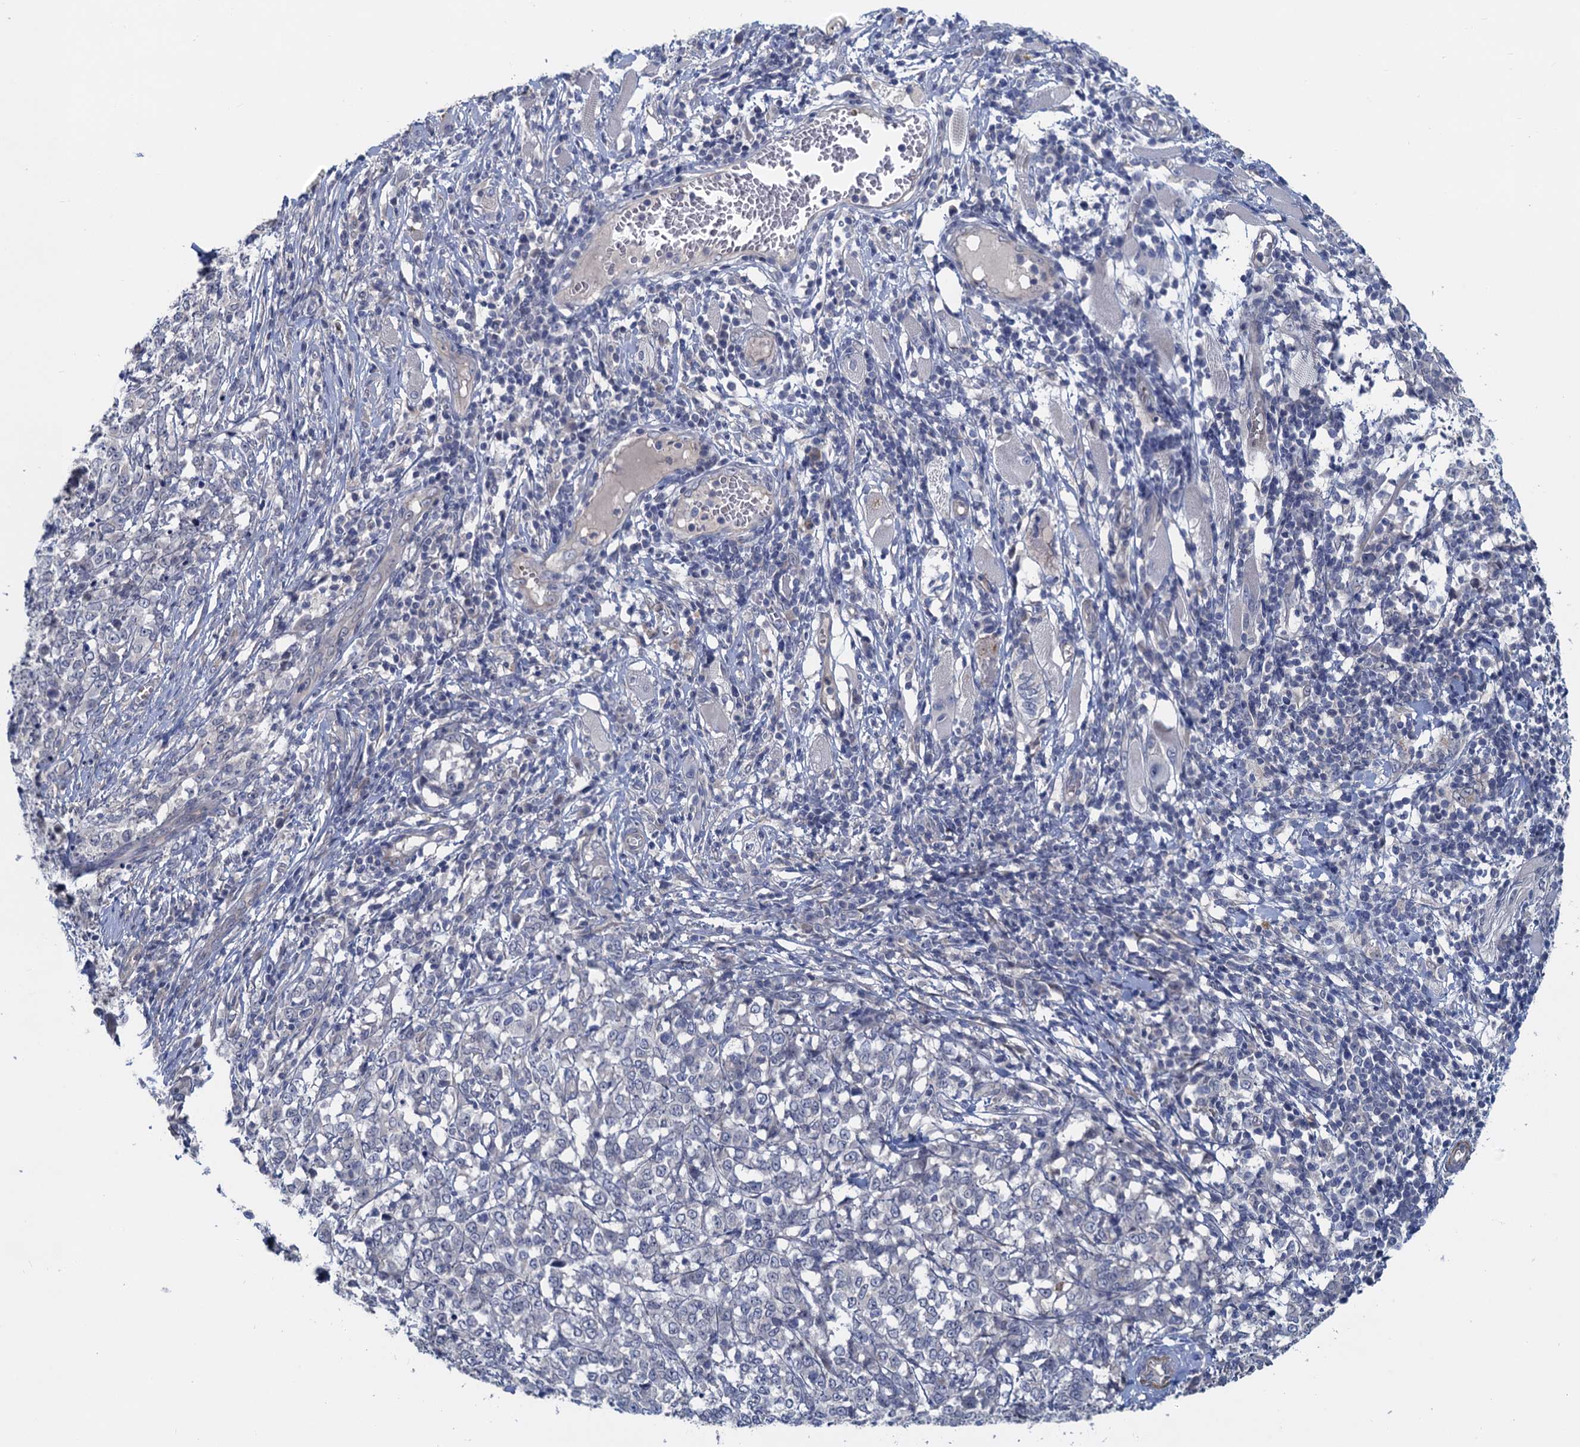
{"staining": {"intensity": "negative", "quantity": "none", "location": "none"}, "tissue": "melanoma", "cell_type": "Tumor cells", "image_type": "cancer", "snomed": [{"axis": "morphology", "description": "Malignant melanoma, NOS"}, {"axis": "topography", "description": "Skin"}], "caption": "Immunohistochemistry (IHC) photomicrograph of melanoma stained for a protein (brown), which reveals no expression in tumor cells.", "gene": "MYO16", "patient": {"sex": "female", "age": 72}}